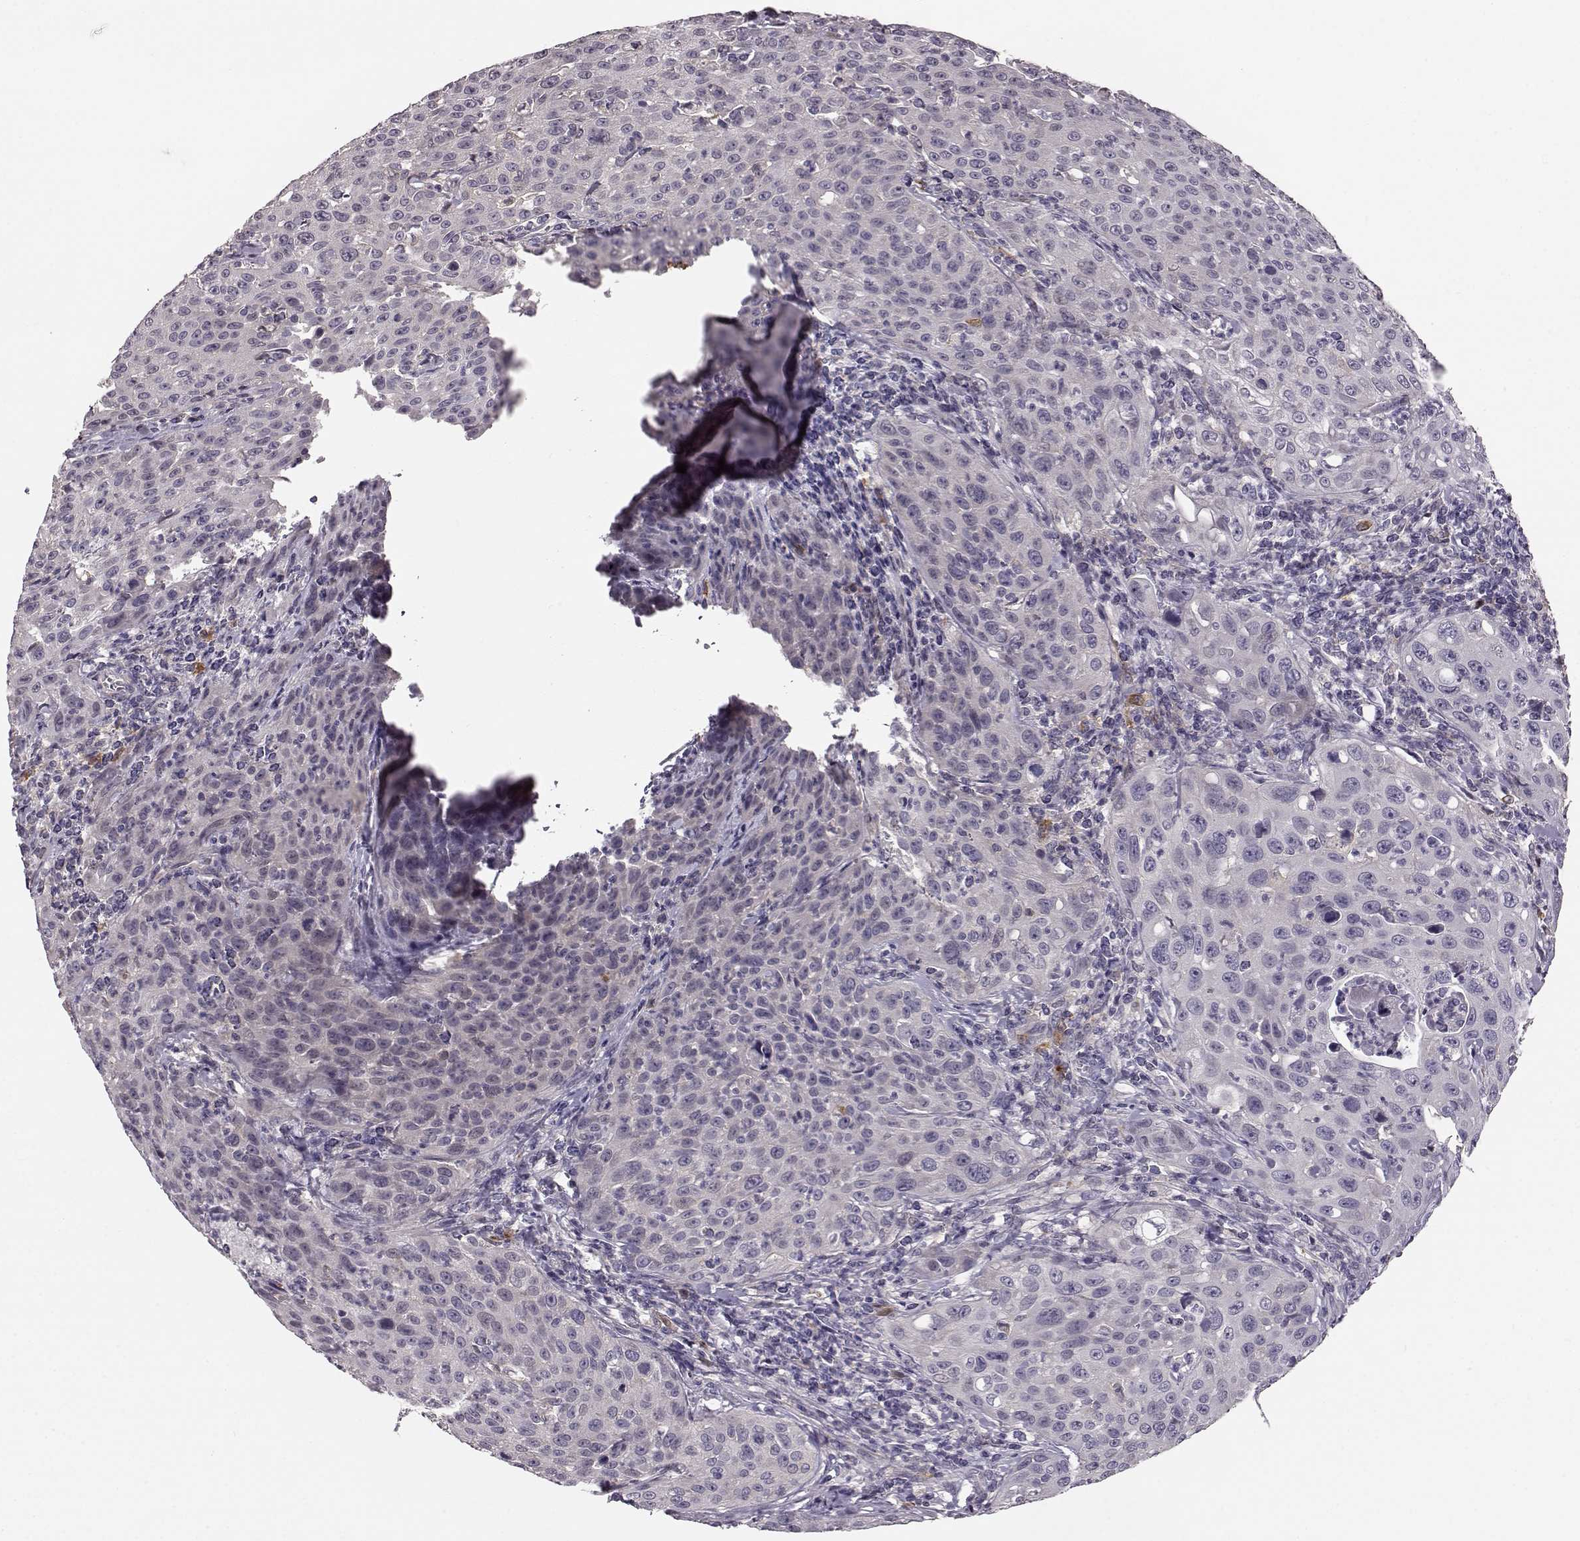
{"staining": {"intensity": "negative", "quantity": "none", "location": "none"}, "tissue": "cervical cancer", "cell_type": "Tumor cells", "image_type": "cancer", "snomed": [{"axis": "morphology", "description": "Squamous cell carcinoma, NOS"}, {"axis": "topography", "description": "Cervix"}], "caption": "Human cervical cancer (squamous cell carcinoma) stained for a protein using immunohistochemistry (IHC) displays no positivity in tumor cells.", "gene": "GPR50", "patient": {"sex": "female", "age": 26}}